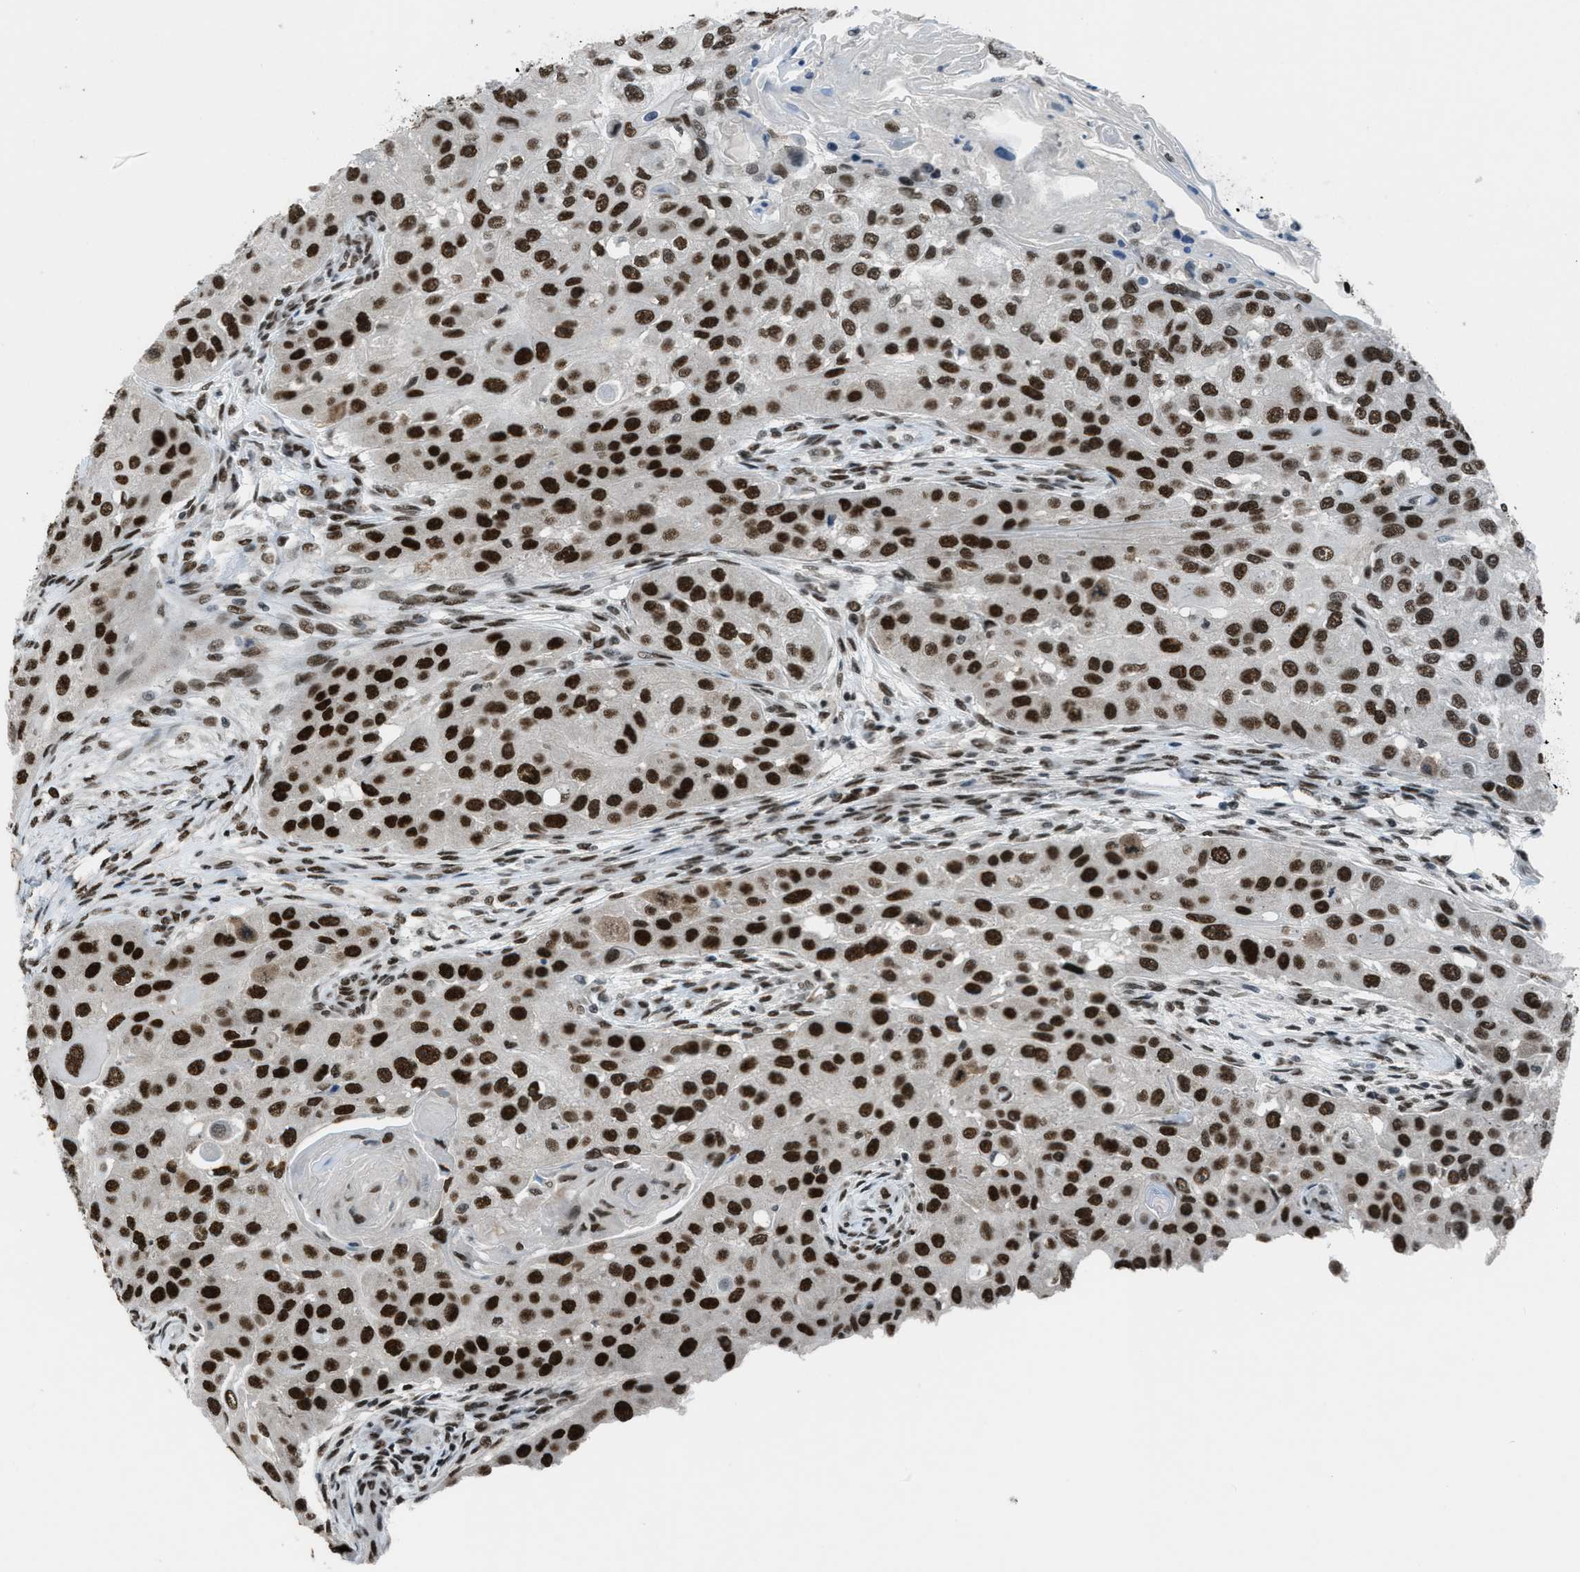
{"staining": {"intensity": "strong", "quantity": ">75%", "location": "nuclear"}, "tissue": "head and neck cancer", "cell_type": "Tumor cells", "image_type": "cancer", "snomed": [{"axis": "morphology", "description": "Normal tissue, NOS"}, {"axis": "morphology", "description": "Squamous cell carcinoma, NOS"}, {"axis": "topography", "description": "Skeletal muscle"}, {"axis": "topography", "description": "Head-Neck"}], "caption": "Protein analysis of squamous cell carcinoma (head and neck) tissue demonstrates strong nuclear positivity in about >75% of tumor cells. Immunohistochemistry (ihc) stains the protein in brown and the nuclei are stained blue.", "gene": "GATAD2B", "patient": {"sex": "male", "age": 51}}